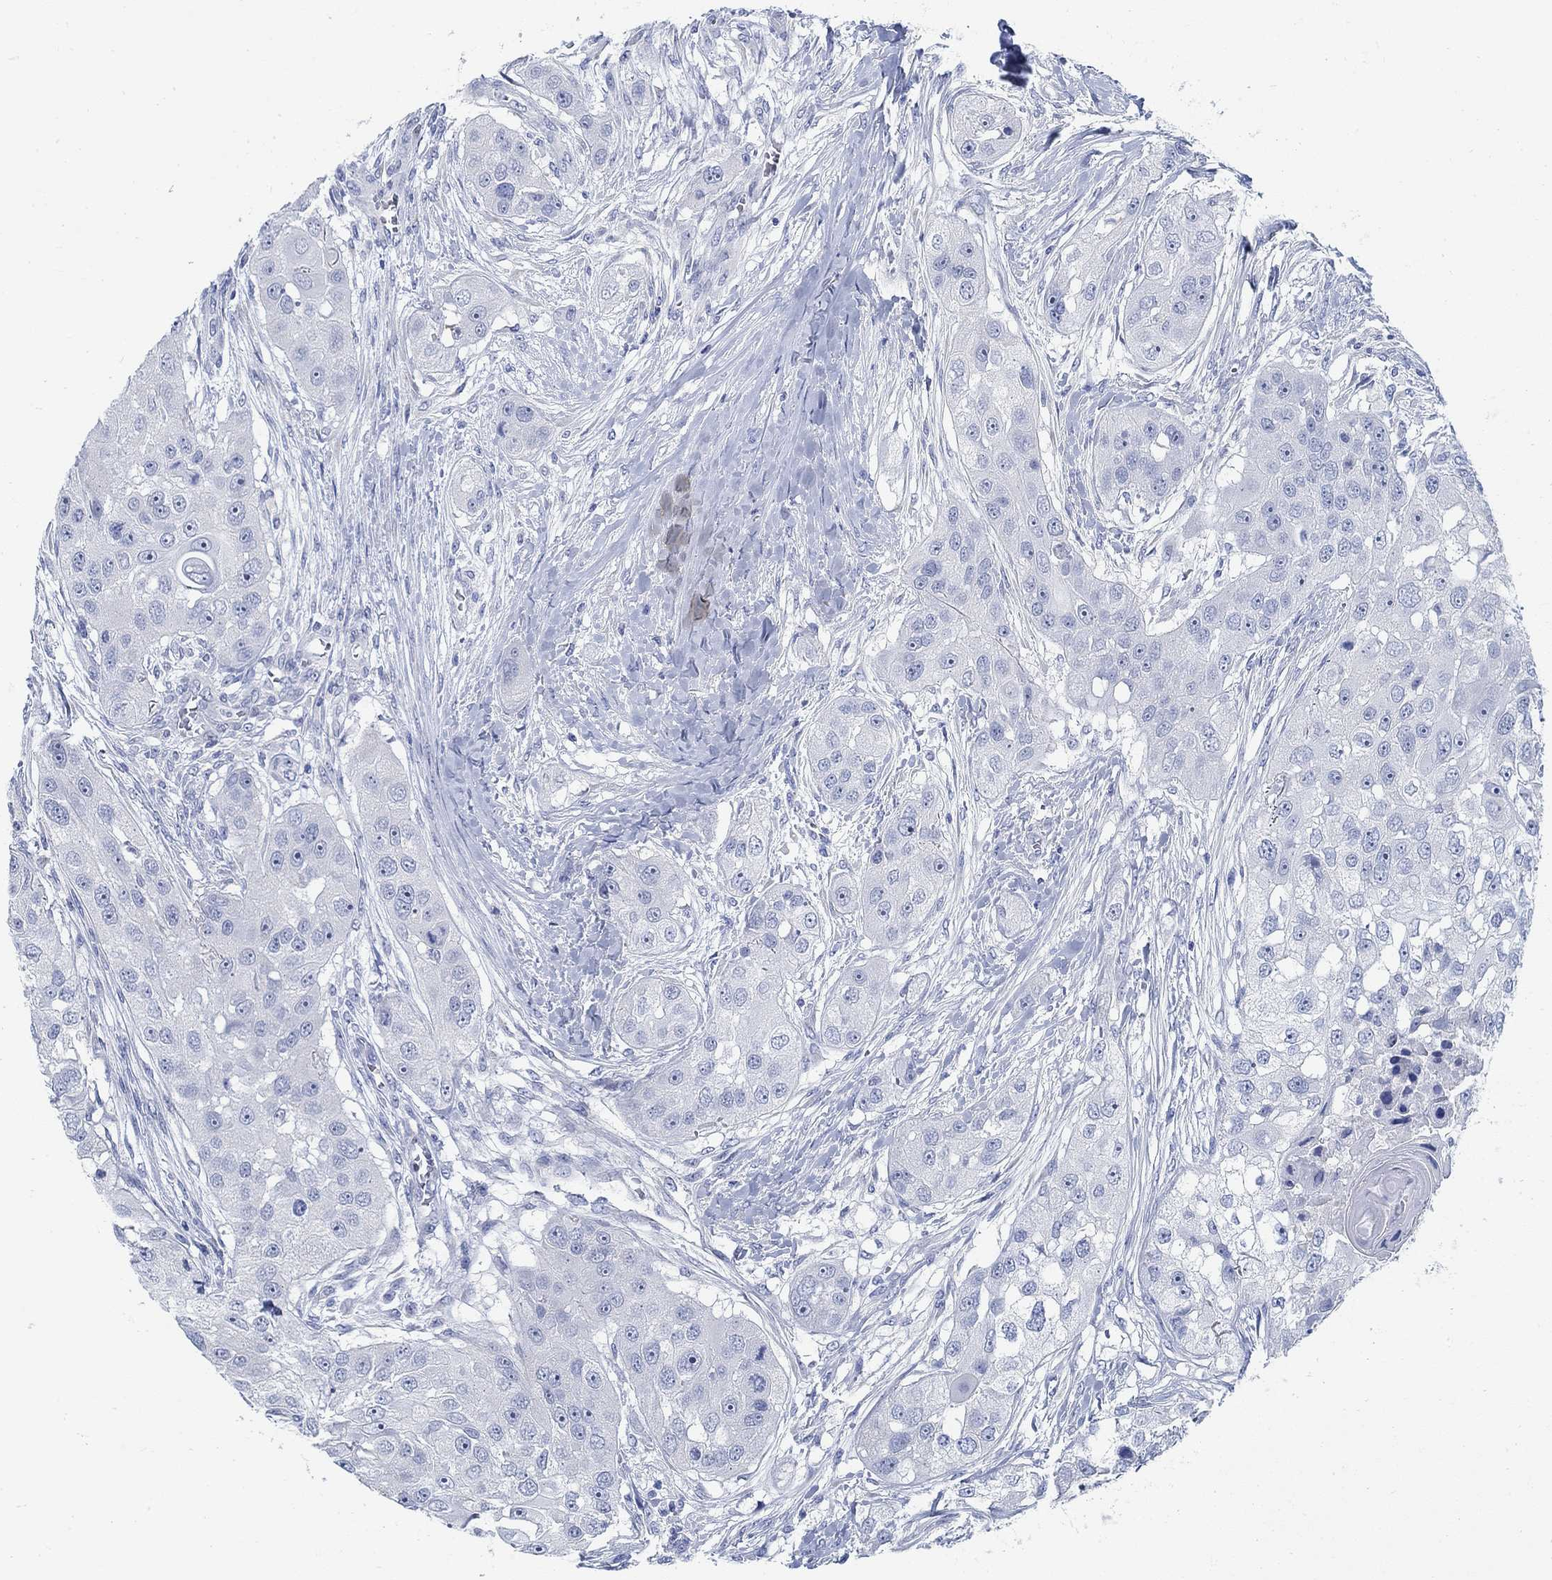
{"staining": {"intensity": "negative", "quantity": "none", "location": "none"}, "tissue": "head and neck cancer", "cell_type": "Tumor cells", "image_type": "cancer", "snomed": [{"axis": "morphology", "description": "Normal tissue, NOS"}, {"axis": "morphology", "description": "Squamous cell carcinoma, NOS"}, {"axis": "topography", "description": "Skeletal muscle"}, {"axis": "topography", "description": "Head-Neck"}], "caption": "IHC micrograph of squamous cell carcinoma (head and neck) stained for a protein (brown), which exhibits no staining in tumor cells.", "gene": "RBM20", "patient": {"sex": "male", "age": 51}}